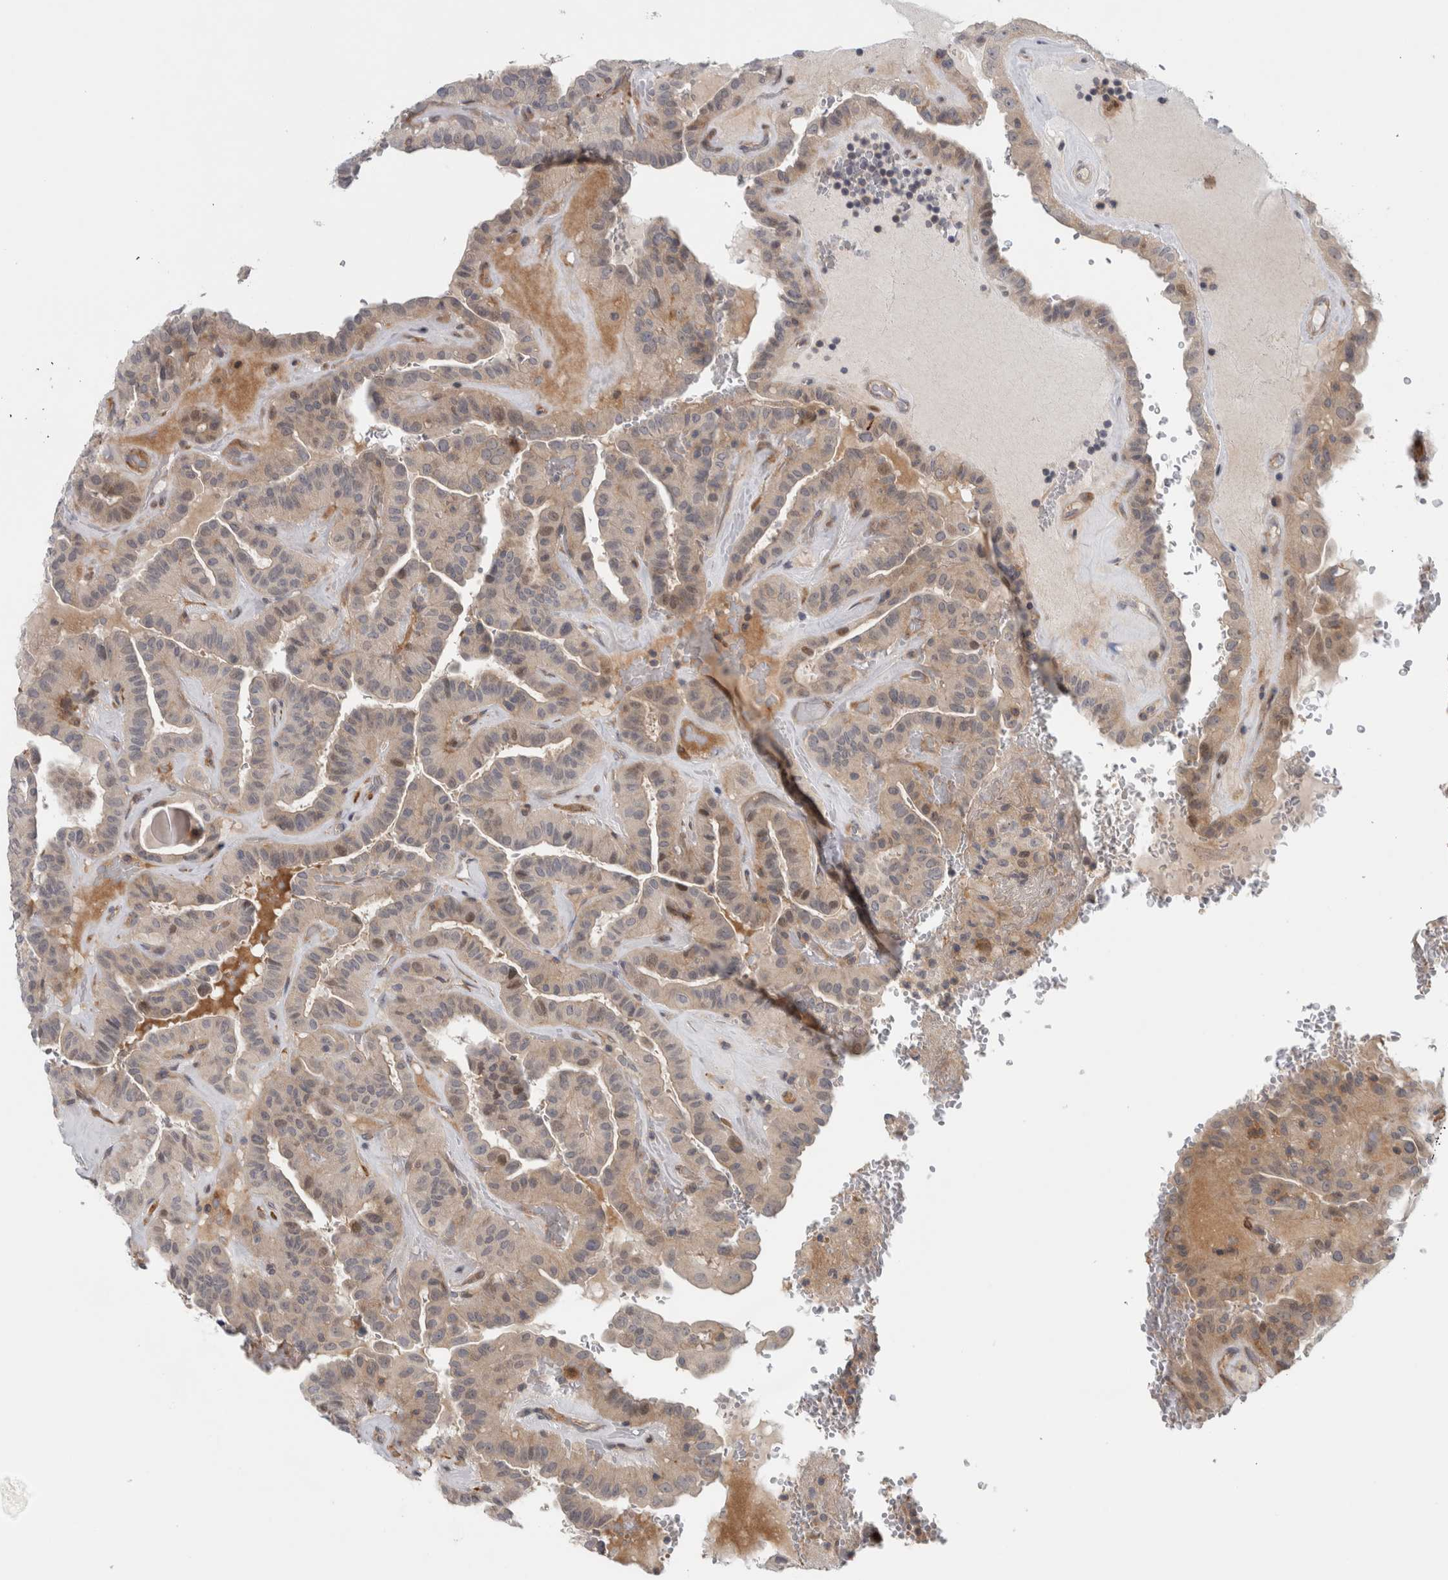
{"staining": {"intensity": "weak", "quantity": "<25%", "location": "cytoplasmic/membranous,nuclear"}, "tissue": "thyroid cancer", "cell_type": "Tumor cells", "image_type": "cancer", "snomed": [{"axis": "morphology", "description": "Papillary adenocarcinoma, NOS"}, {"axis": "topography", "description": "Thyroid gland"}], "caption": "The micrograph demonstrates no staining of tumor cells in papillary adenocarcinoma (thyroid).", "gene": "ZNF804B", "patient": {"sex": "male", "age": 77}}